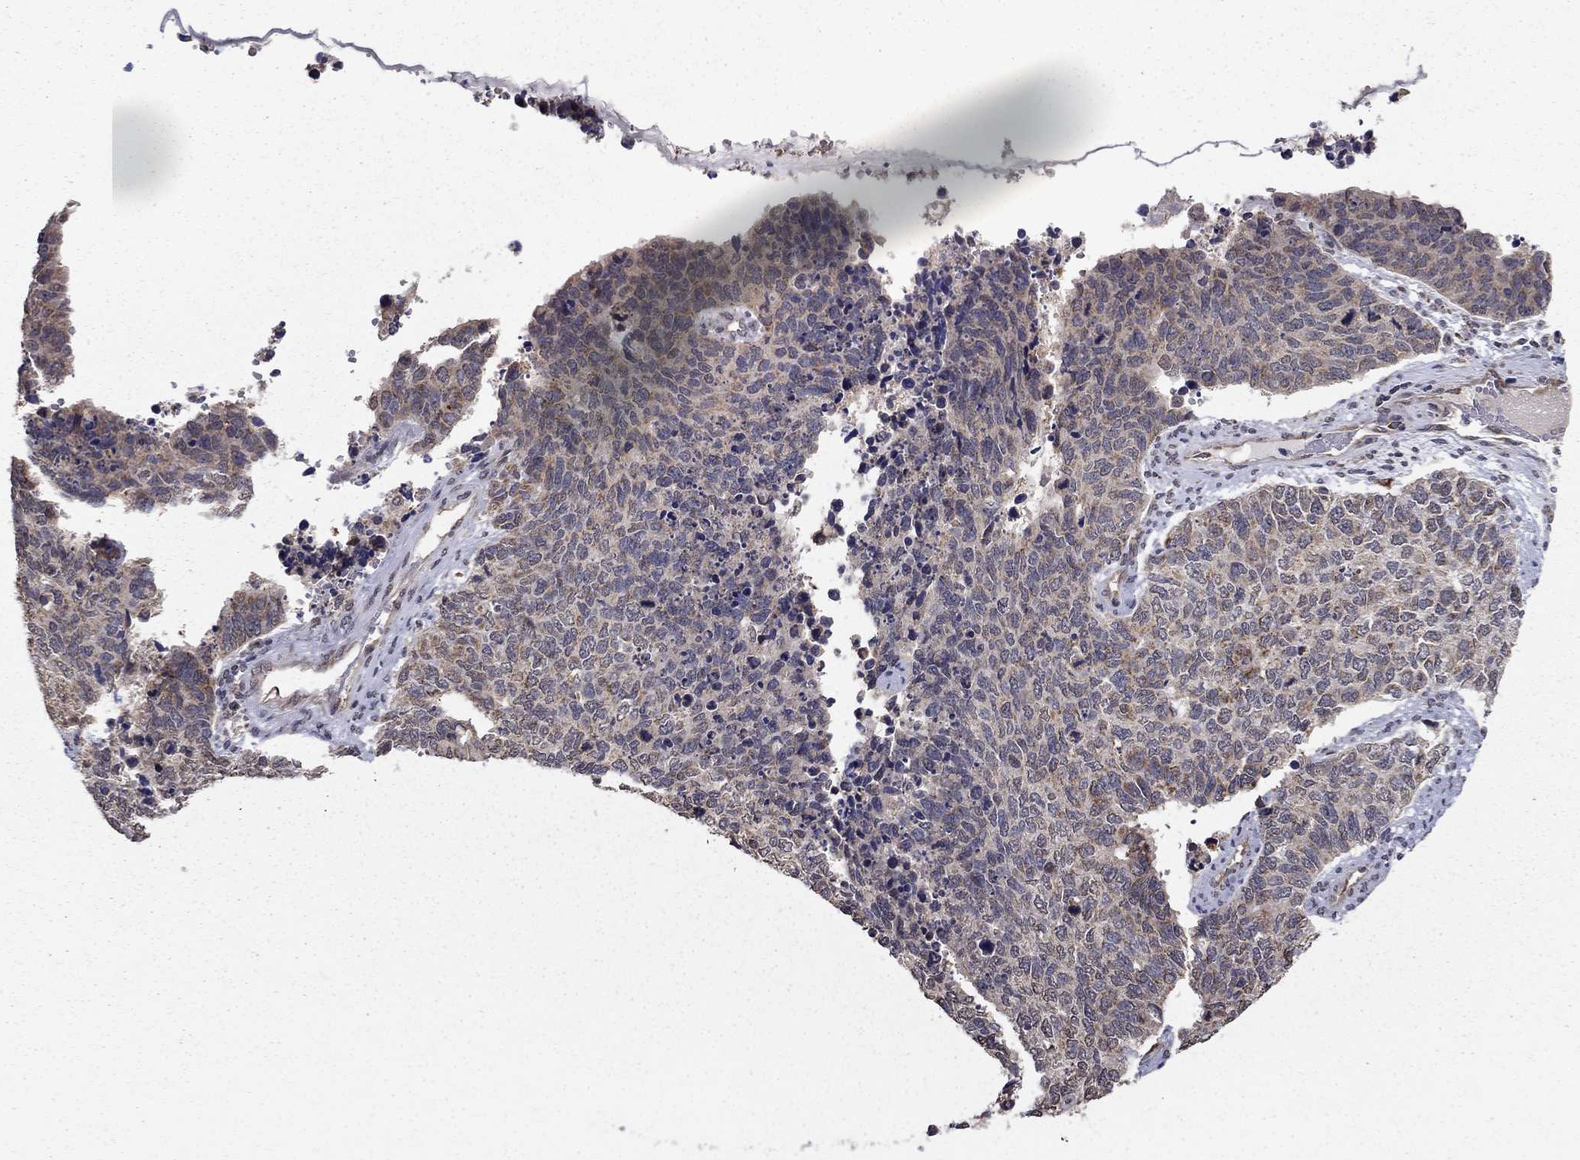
{"staining": {"intensity": "weak", "quantity": "25%-75%", "location": "cytoplasmic/membranous"}, "tissue": "cervical cancer", "cell_type": "Tumor cells", "image_type": "cancer", "snomed": [{"axis": "morphology", "description": "Squamous cell carcinoma, NOS"}, {"axis": "topography", "description": "Cervix"}], "caption": "Protein expression analysis of human cervical cancer reveals weak cytoplasmic/membranous positivity in about 25%-75% of tumor cells.", "gene": "SLC2A13", "patient": {"sex": "female", "age": 63}}